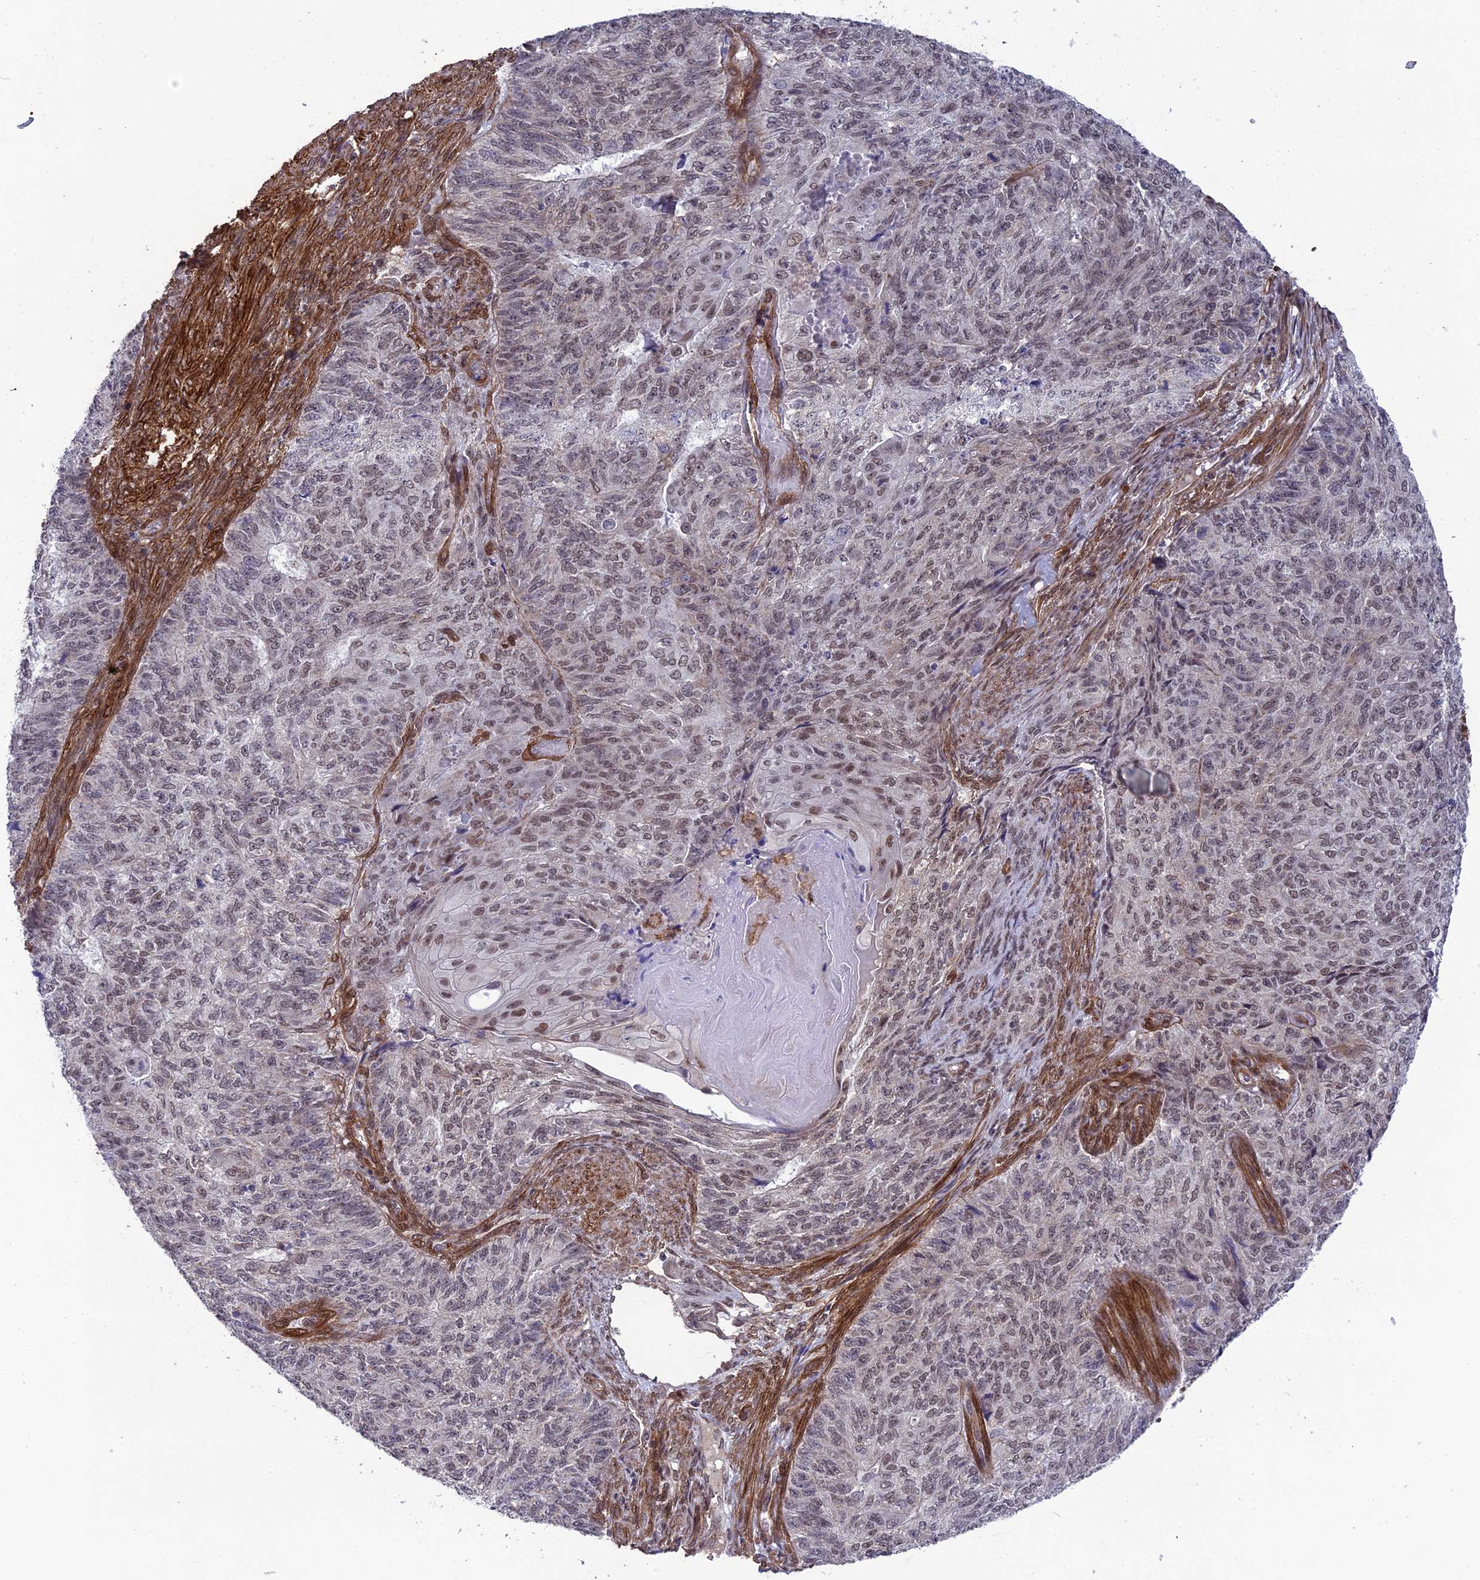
{"staining": {"intensity": "weak", "quantity": "25%-75%", "location": "nuclear"}, "tissue": "endometrial cancer", "cell_type": "Tumor cells", "image_type": "cancer", "snomed": [{"axis": "morphology", "description": "Adenocarcinoma, NOS"}, {"axis": "topography", "description": "Endometrium"}], "caption": "Weak nuclear positivity is present in approximately 25%-75% of tumor cells in endometrial cancer.", "gene": "TNS1", "patient": {"sex": "female", "age": 32}}